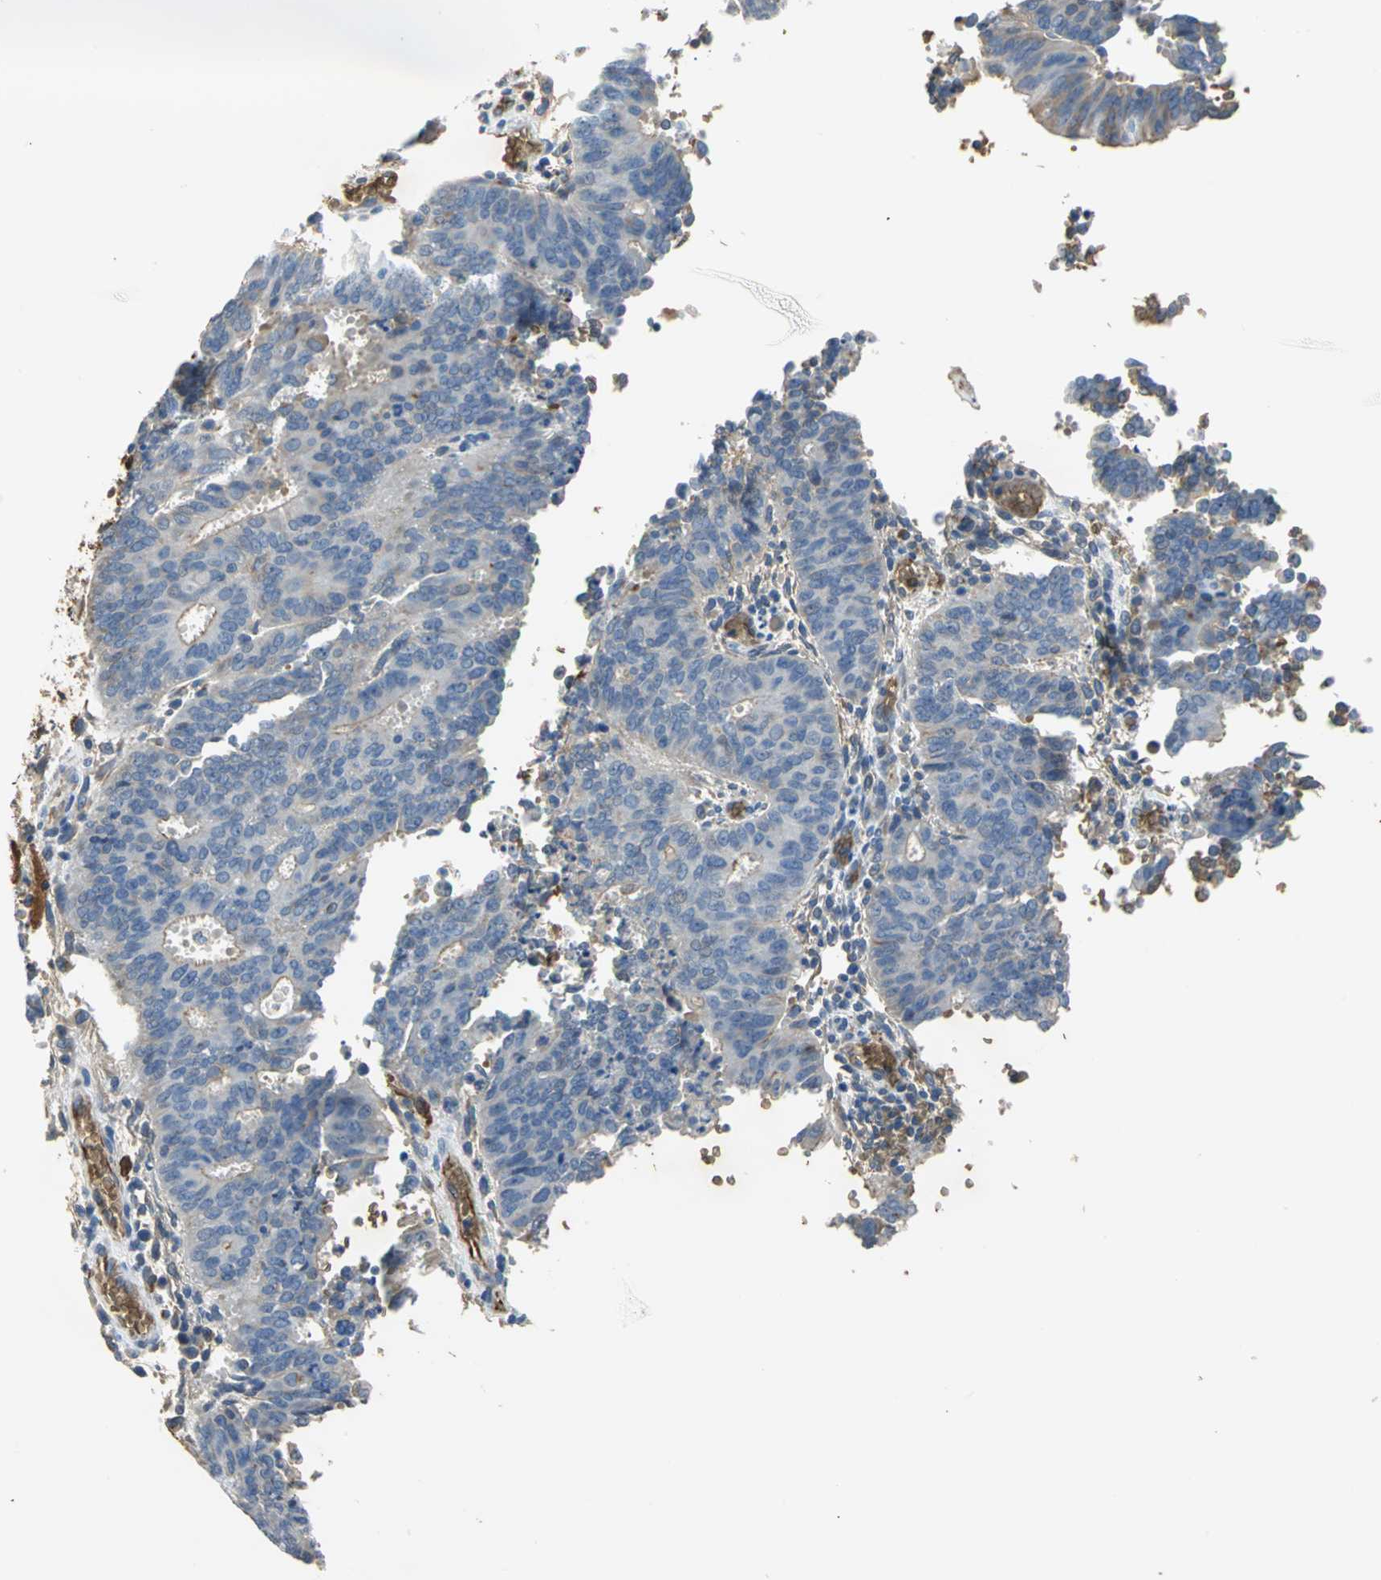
{"staining": {"intensity": "moderate", "quantity": "<25%", "location": "cytoplasmic/membranous"}, "tissue": "cervical cancer", "cell_type": "Tumor cells", "image_type": "cancer", "snomed": [{"axis": "morphology", "description": "Adenocarcinoma, NOS"}, {"axis": "topography", "description": "Cervix"}], "caption": "The immunohistochemical stain highlights moderate cytoplasmic/membranous expression in tumor cells of cervical cancer tissue.", "gene": "TREM1", "patient": {"sex": "female", "age": 44}}